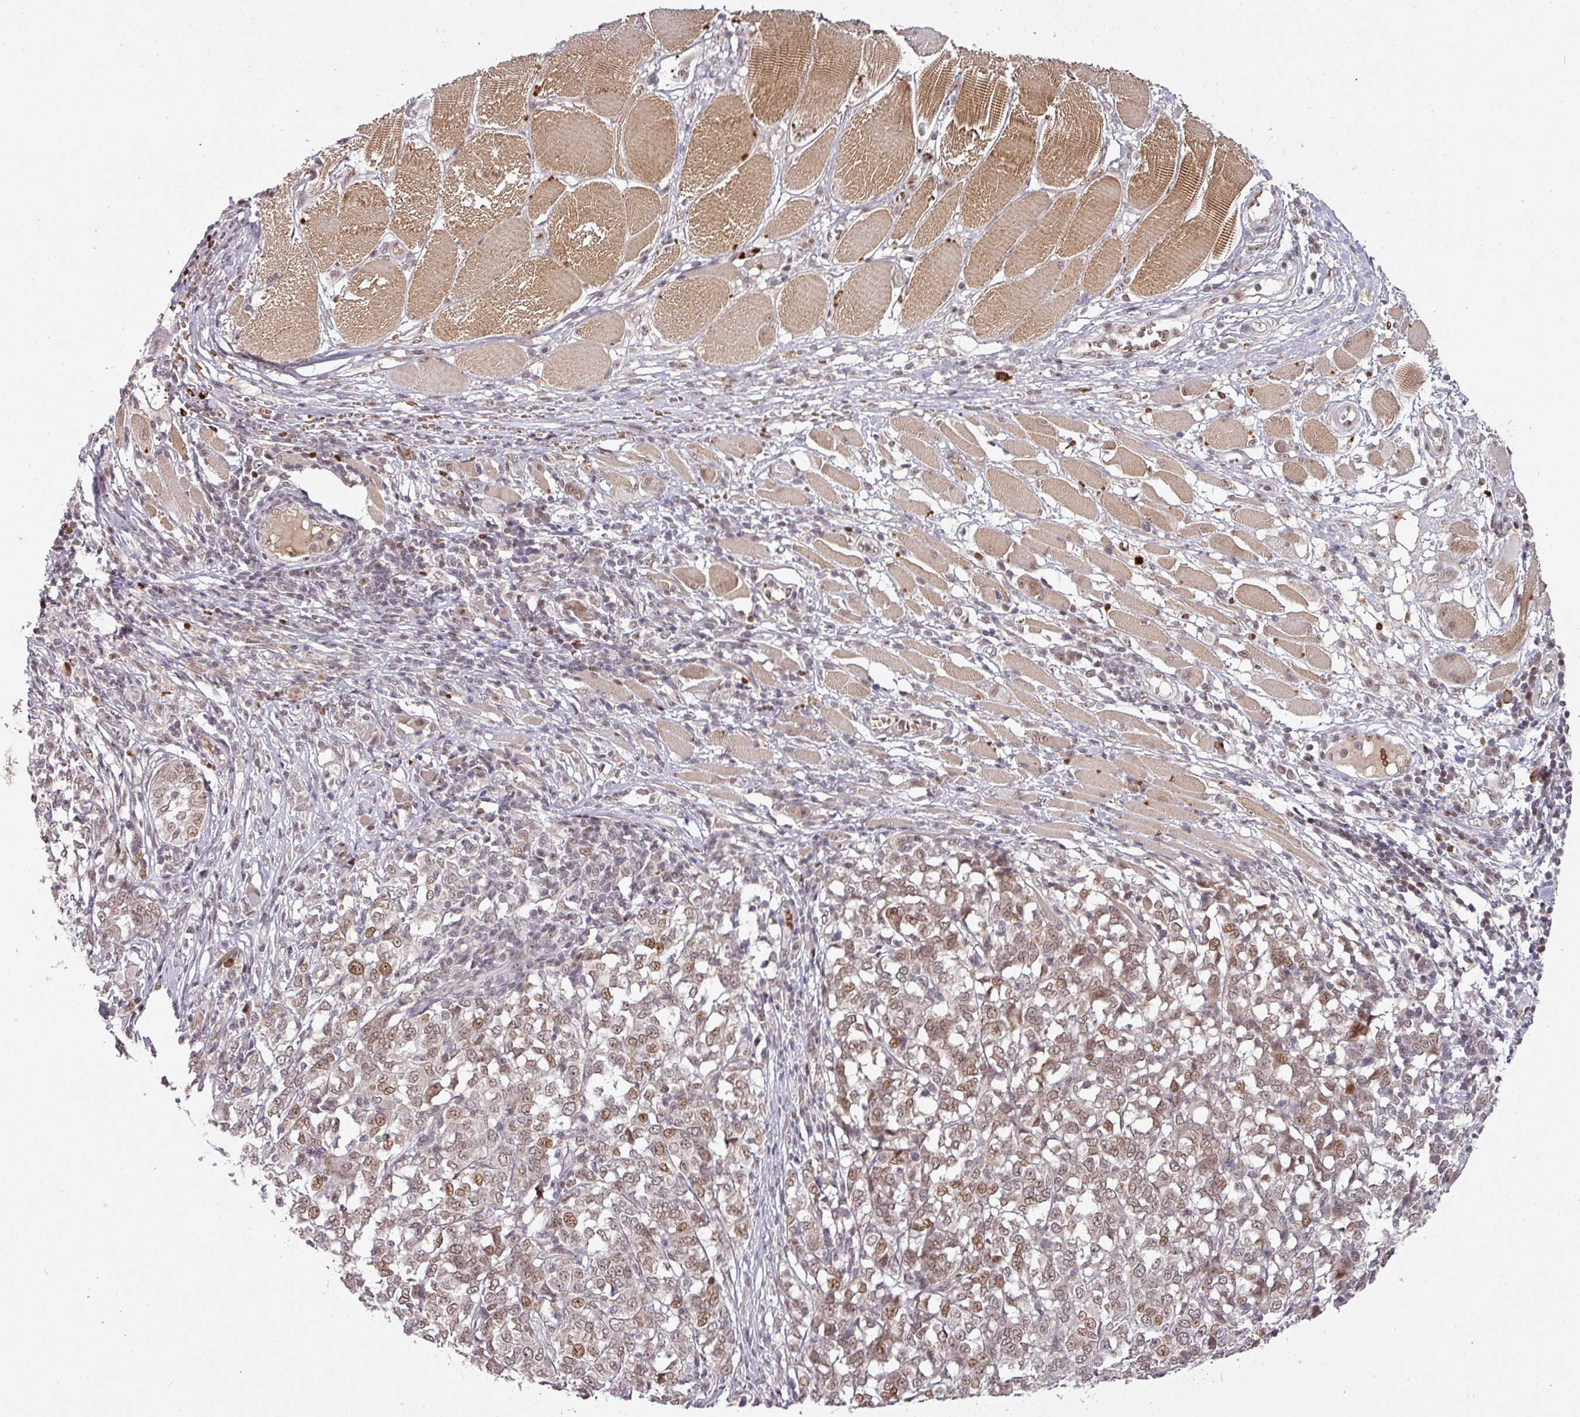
{"staining": {"intensity": "weak", "quantity": "25%-75%", "location": "cytoplasmic/membranous,nuclear"}, "tissue": "melanoma", "cell_type": "Tumor cells", "image_type": "cancer", "snomed": [{"axis": "morphology", "description": "Malignant melanoma, NOS"}, {"axis": "topography", "description": "Skin"}], "caption": "This micrograph shows melanoma stained with immunohistochemistry to label a protein in brown. The cytoplasmic/membranous and nuclear of tumor cells show weak positivity for the protein. Nuclei are counter-stained blue.", "gene": "NEIL1", "patient": {"sex": "female", "age": 72}}